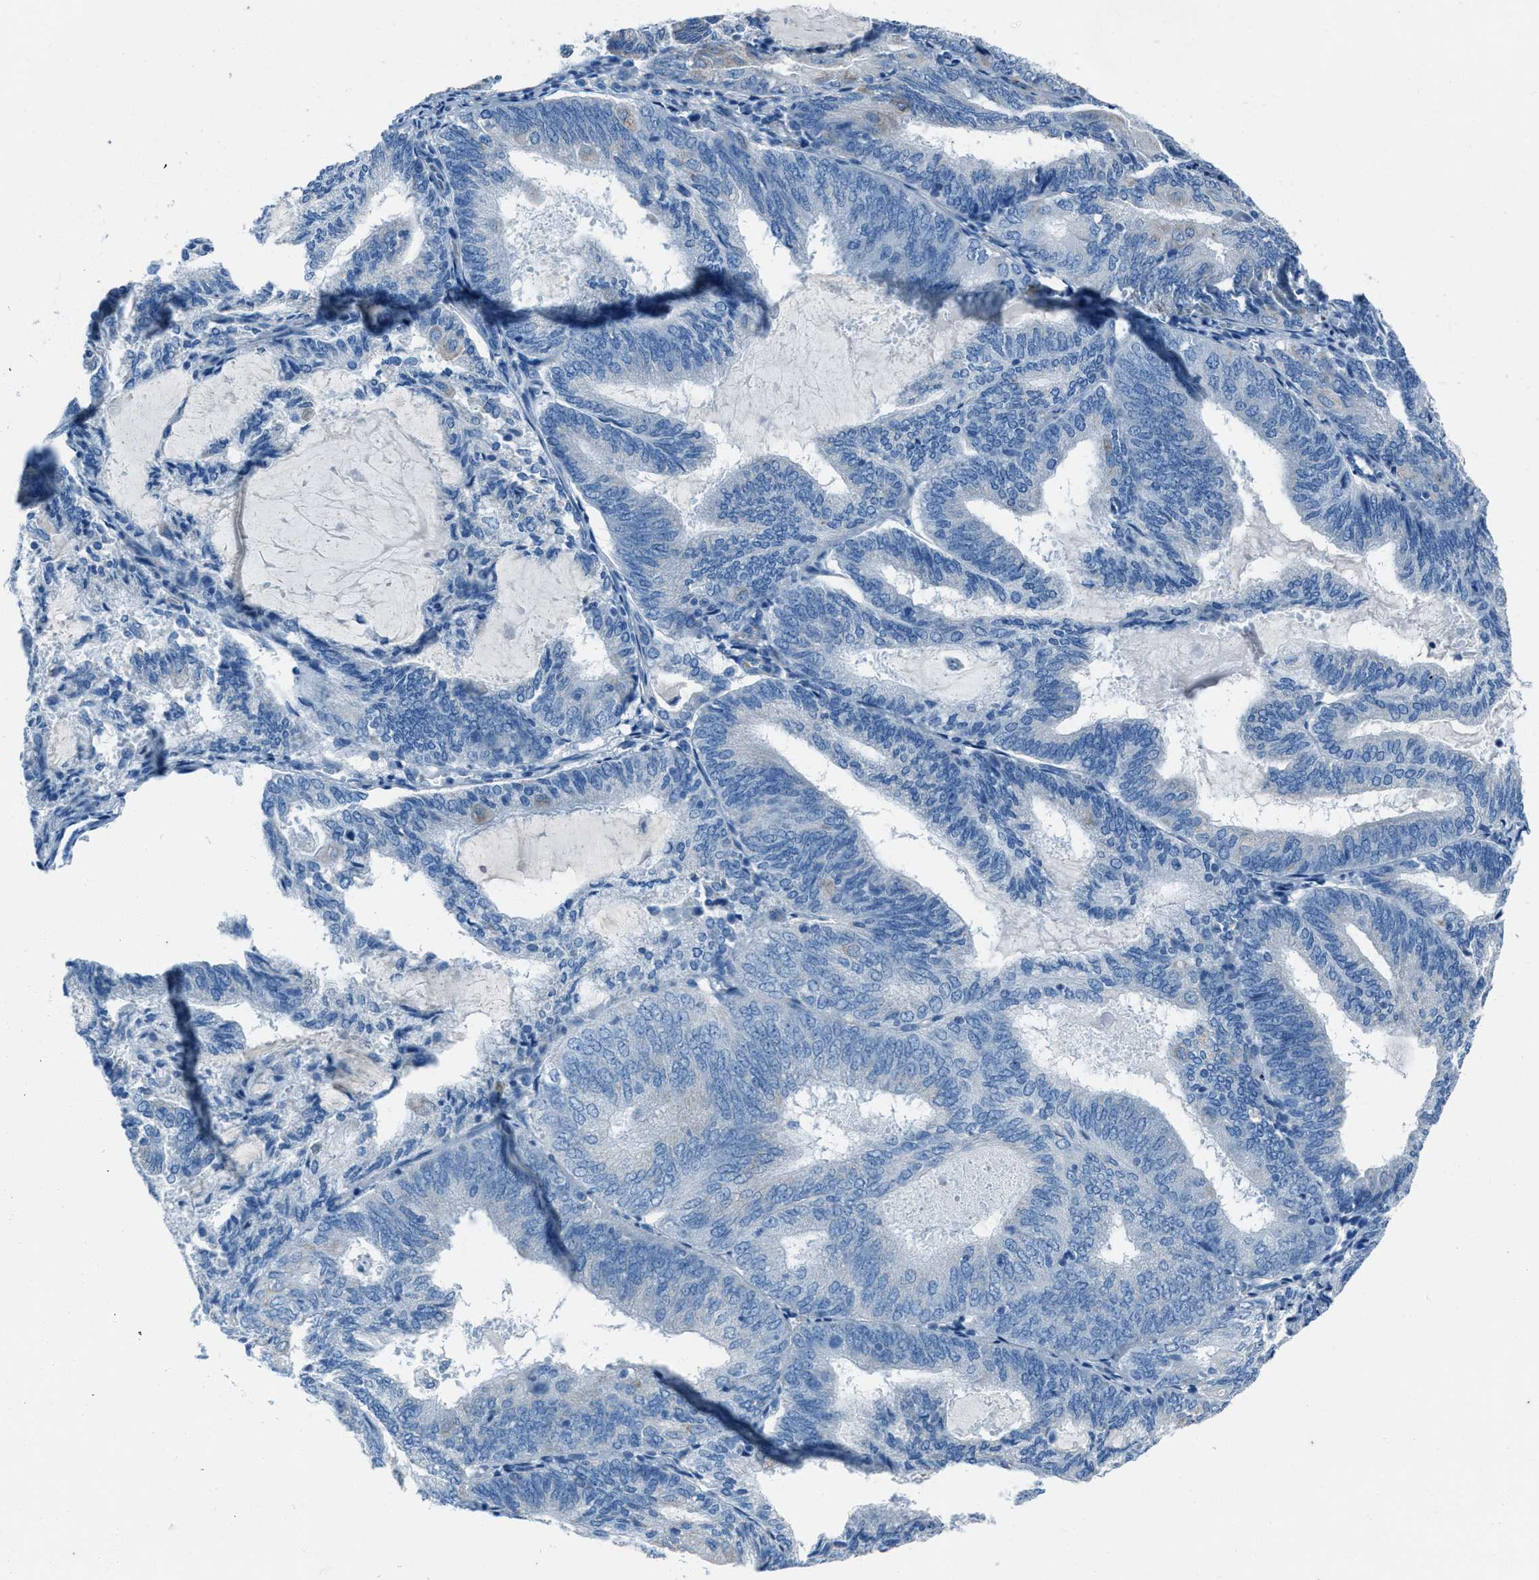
{"staining": {"intensity": "negative", "quantity": "none", "location": "none"}, "tissue": "endometrial cancer", "cell_type": "Tumor cells", "image_type": "cancer", "snomed": [{"axis": "morphology", "description": "Adenocarcinoma, NOS"}, {"axis": "topography", "description": "Endometrium"}], "caption": "Protein analysis of endometrial cancer (adenocarcinoma) displays no significant expression in tumor cells.", "gene": "AMACR", "patient": {"sex": "female", "age": 81}}